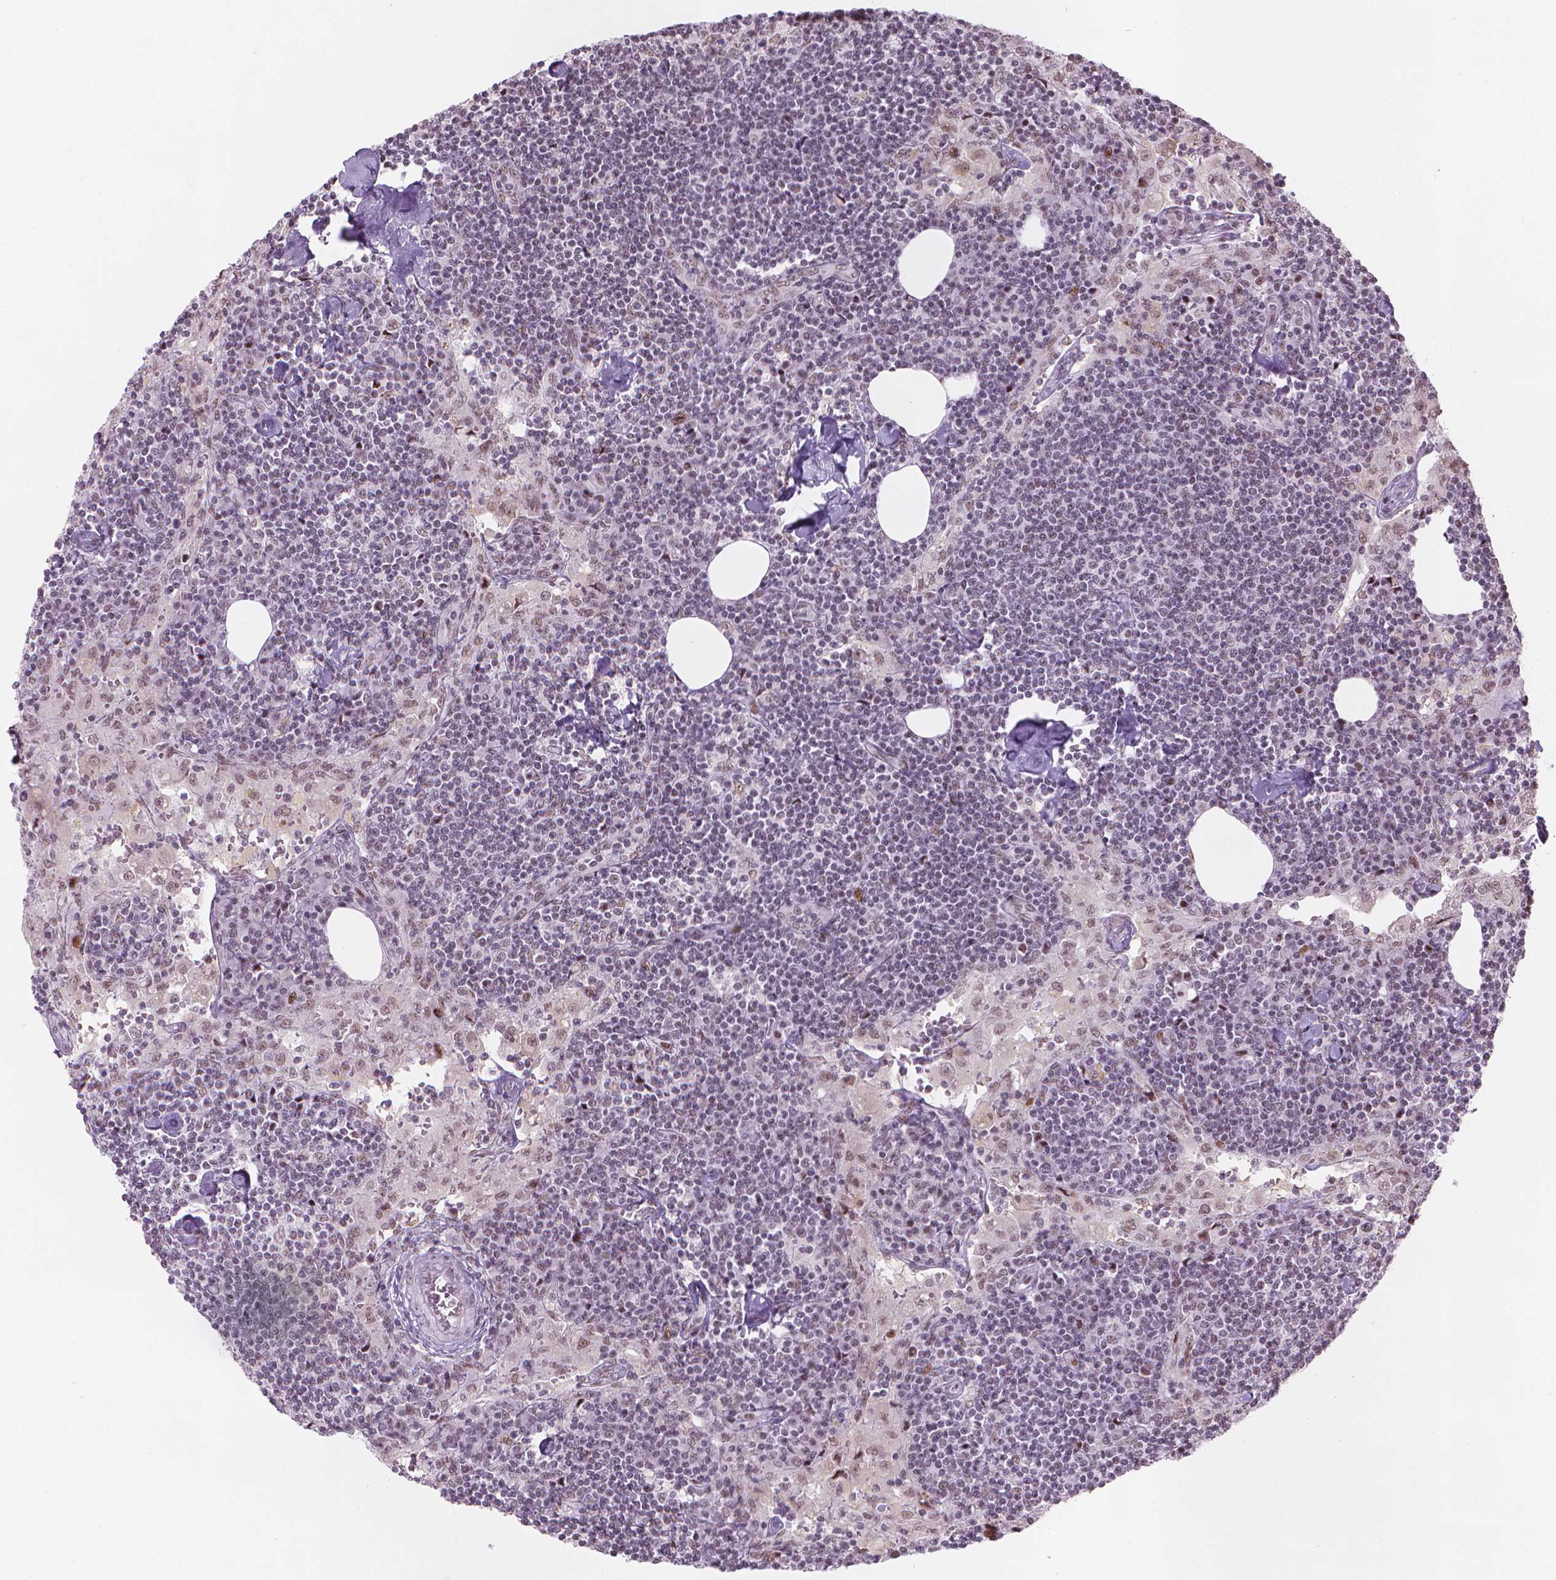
{"staining": {"intensity": "weak", "quantity": "25%-75%", "location": "nuclear"}, "tissue": "lymph node", "cell_type": "Germinal center cells", "image_type": "normal", "snomed": [{"axis": "morphology", "description": "Normal tissue, NOS"}, {"axis": "topography", "description": "Lymph node"}], "caption": "Germinal center cells display low levels of weak nuclear positivity in approximately 25%-75% of cells in benign human lymph node.", "gene": "HES7", "patient": {"sex": "male", "age": 55}}